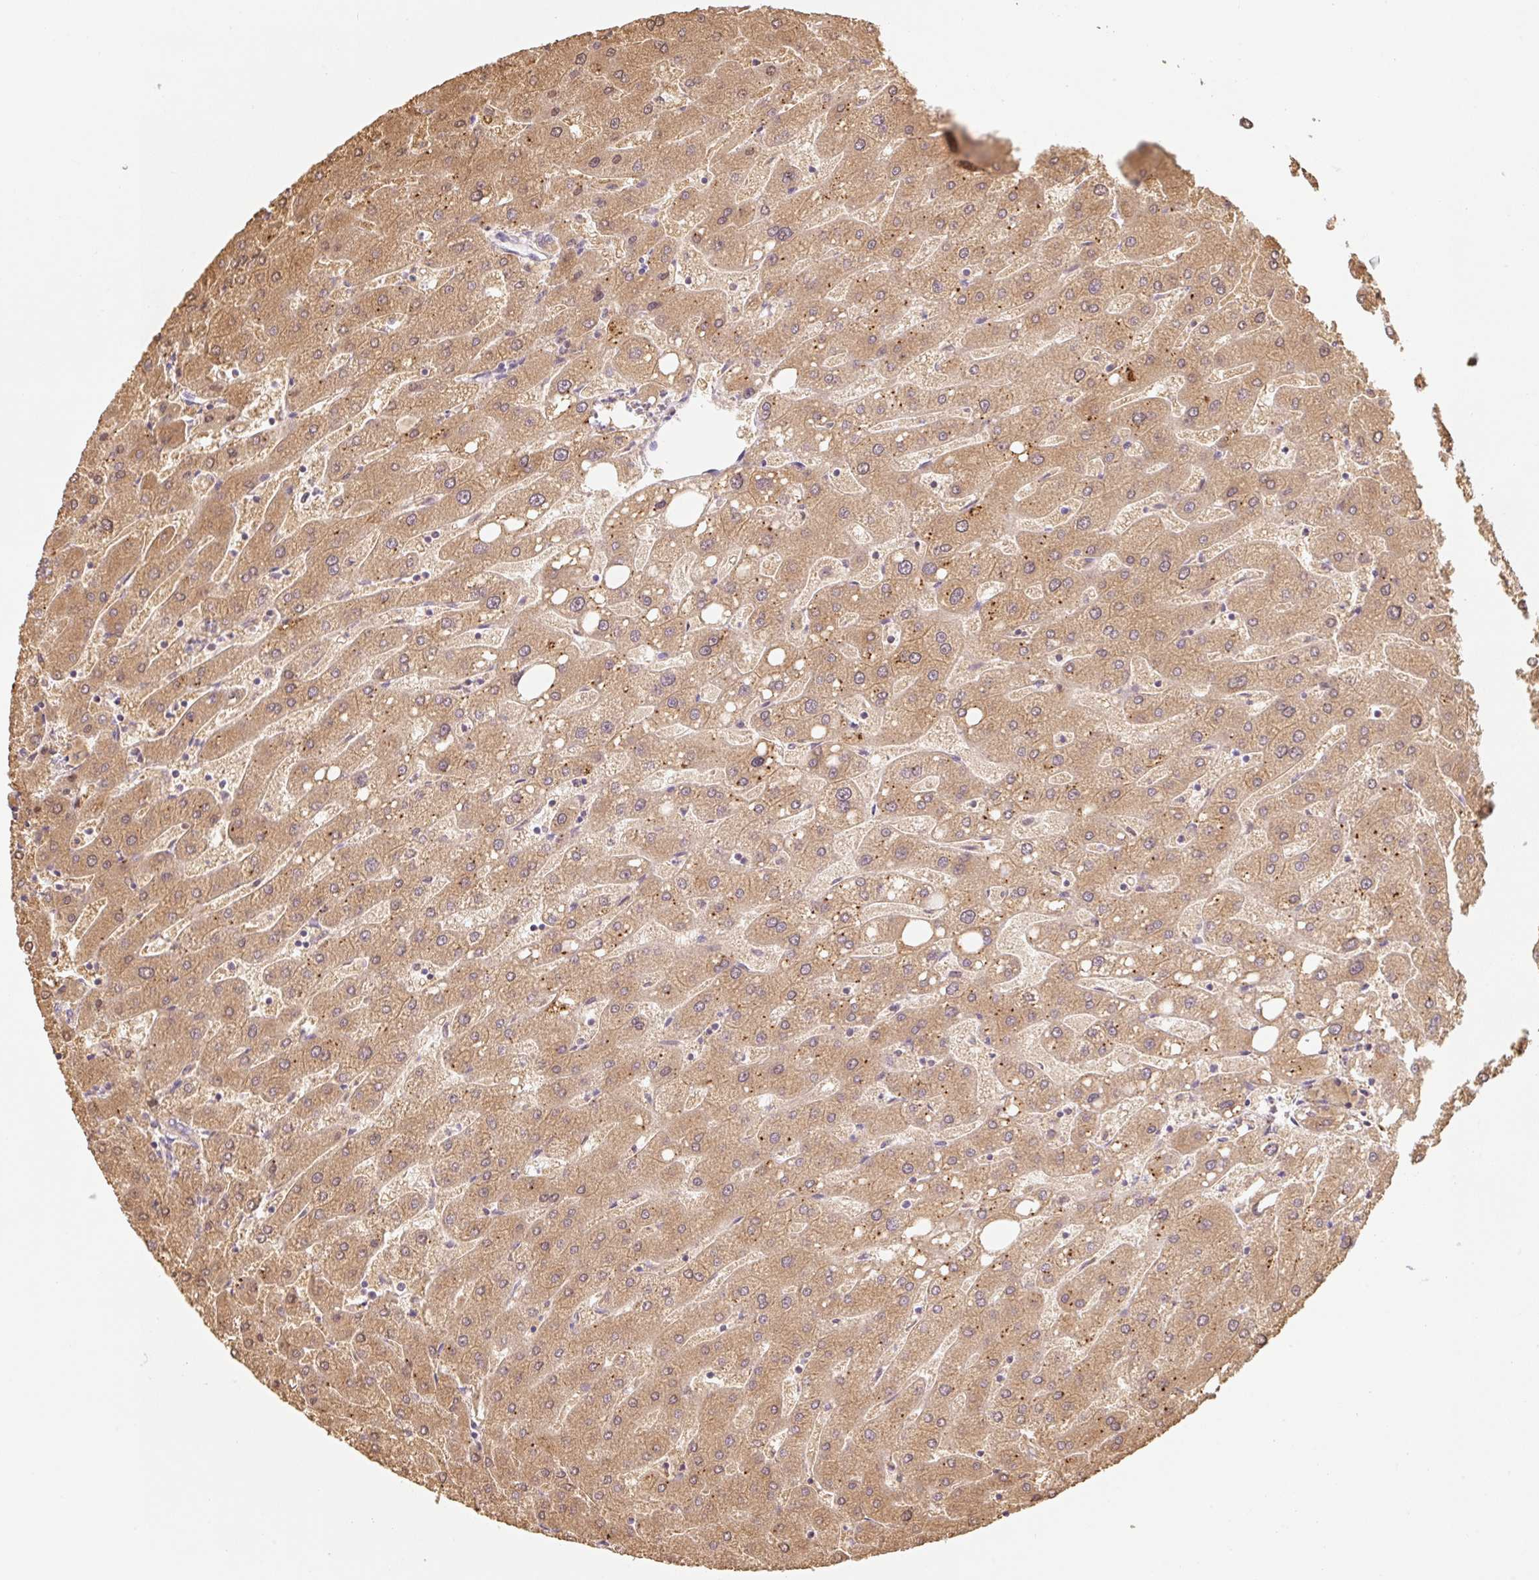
{"staining": {"intensity": "weak", "quantity": ">75%", "location": "cytoplasmic/membranous"}, "tissue": "liver", "cell_type": "Cholangiocytes", "image_type": "normal", "snomed": [{"axis": "morphology", "description": "Normal tissue, NOS"}, {"axis": "topography", "description": "Liver"}], "caption": "Immunohistochemistry of normal liver demonstrates low levels of weak cytoplasmic/membranous expression in approximately >75% of cholangiocytes.", "gene": "MIA2", "patient": {"sex": "male", "age": 67}}